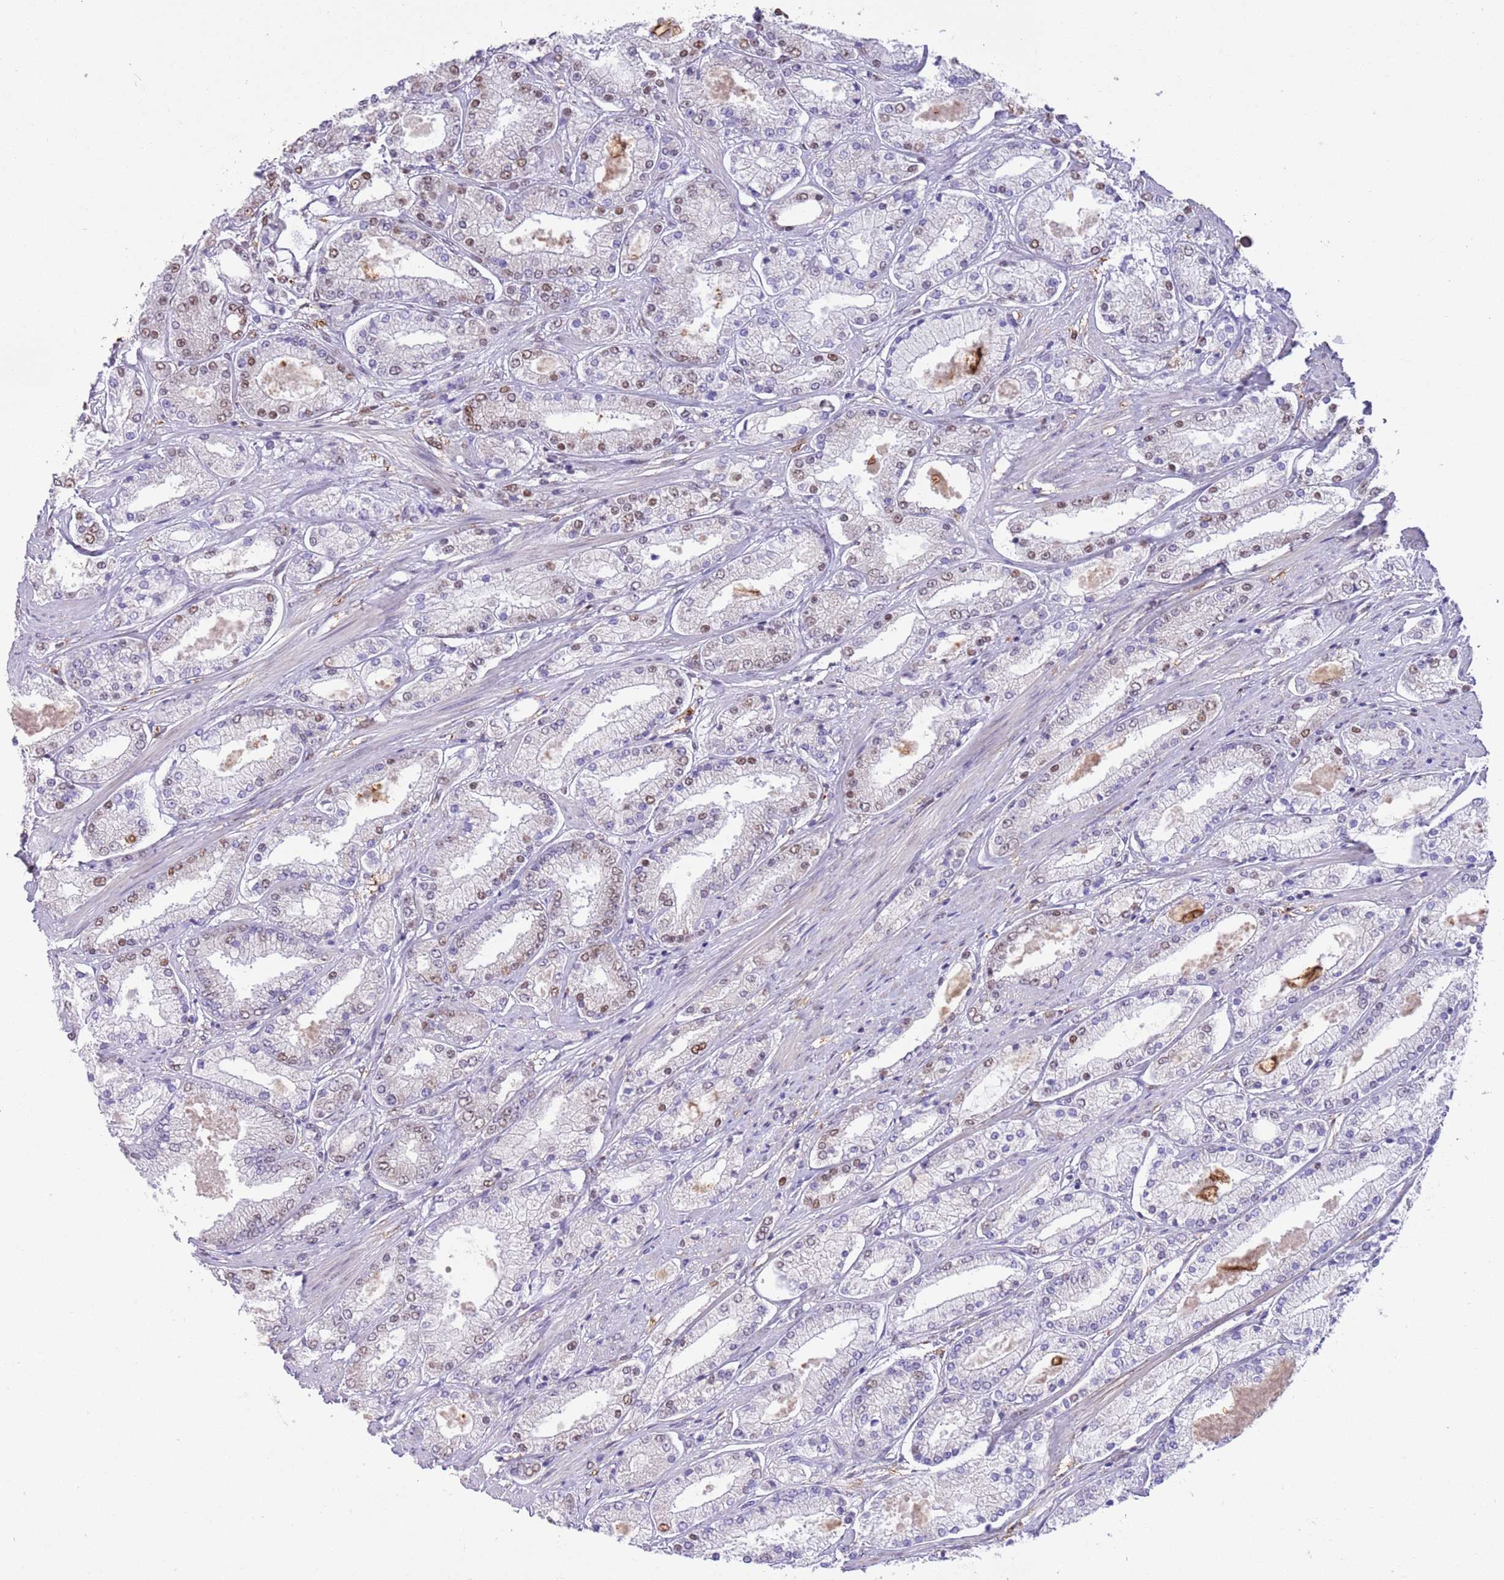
{"staining": {"intensity": "moderate", "quantity": "25%-75%", "location": "nuclear"}, "tissue": "prostate cancer", "cell_type": "Tumor cells", "image_type": "cancer", "snomed": [{"axis": "morphology", "description": "Adenocarcinoma, High grade"}, {"axis": "topography", "description": "Prostate"}], "caption": "This image shows immunohistochemistry (IHC) staining of prostate cancer, with medium moderate nuclear expression in approximately 25%-75% of tumor cells.", "gene": "TRIM32", "patient": {"sex": "male", "age": 69}}